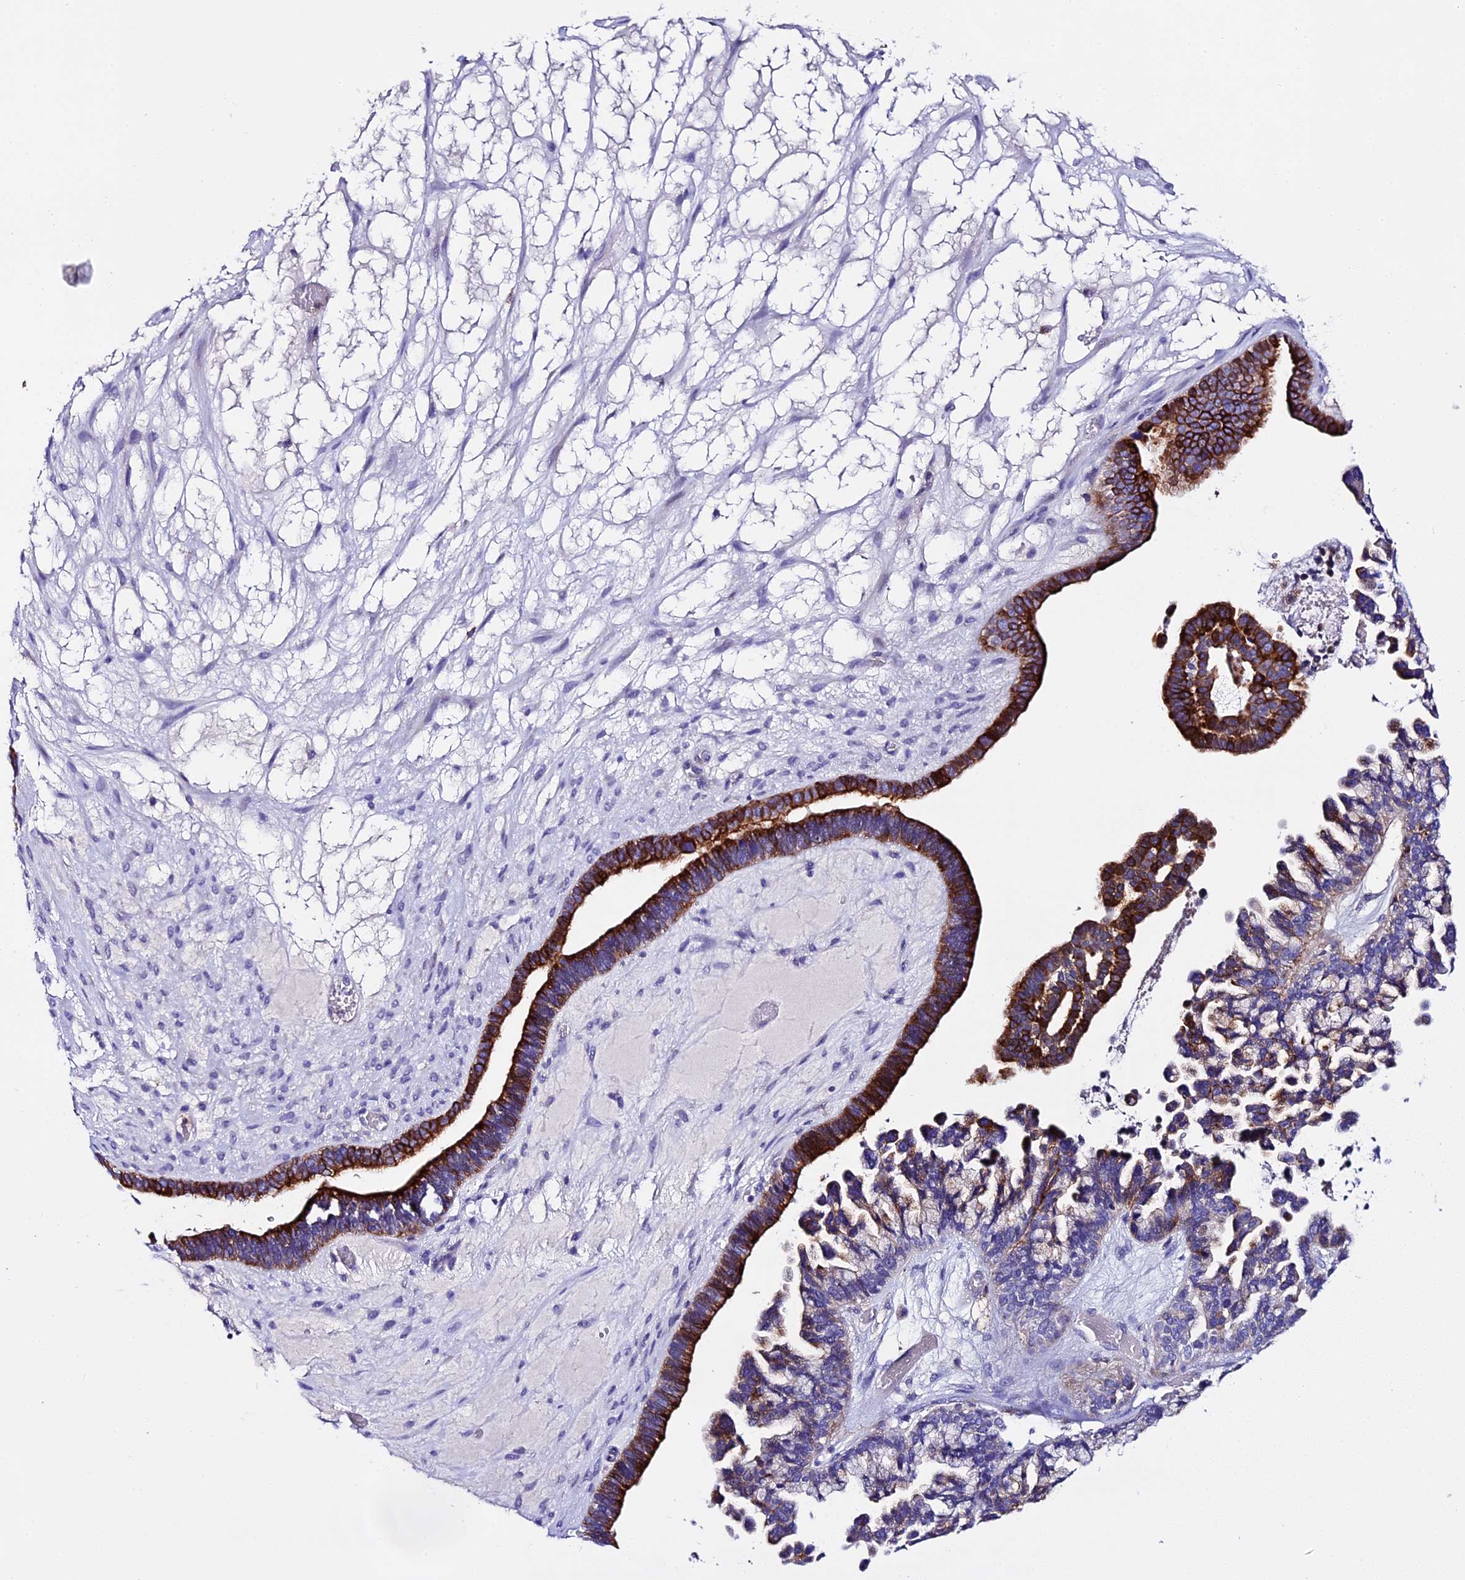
{"staining": {"intensity": "strong", "quantity": "25%-75%", "location": "cytoplasmic/membranous"}, "tissue": "ovarian cancer", "cell_type": "Tumor cells", "image_type": "cancer", "snomed": [{"axis": "morphology", "description": "Cystadenocarcinoma, serous, NOS"}, {"axis": "topography", "description": "Ovary"}], "caption": "Immunohistochemistry (IHC) micrograph of neoplastic tissue: ovarian serous cystadenocarcinoma stained using immunohistochemistry (IHC) exhibits high levels of strong protein expression localized specifically in the cytoplasmic/membranous of tumor cells, appearing as a cytoplasmic/membranous brown color.", "gene": "NOD2", "patient": {"sex": "female", "age": 56}}